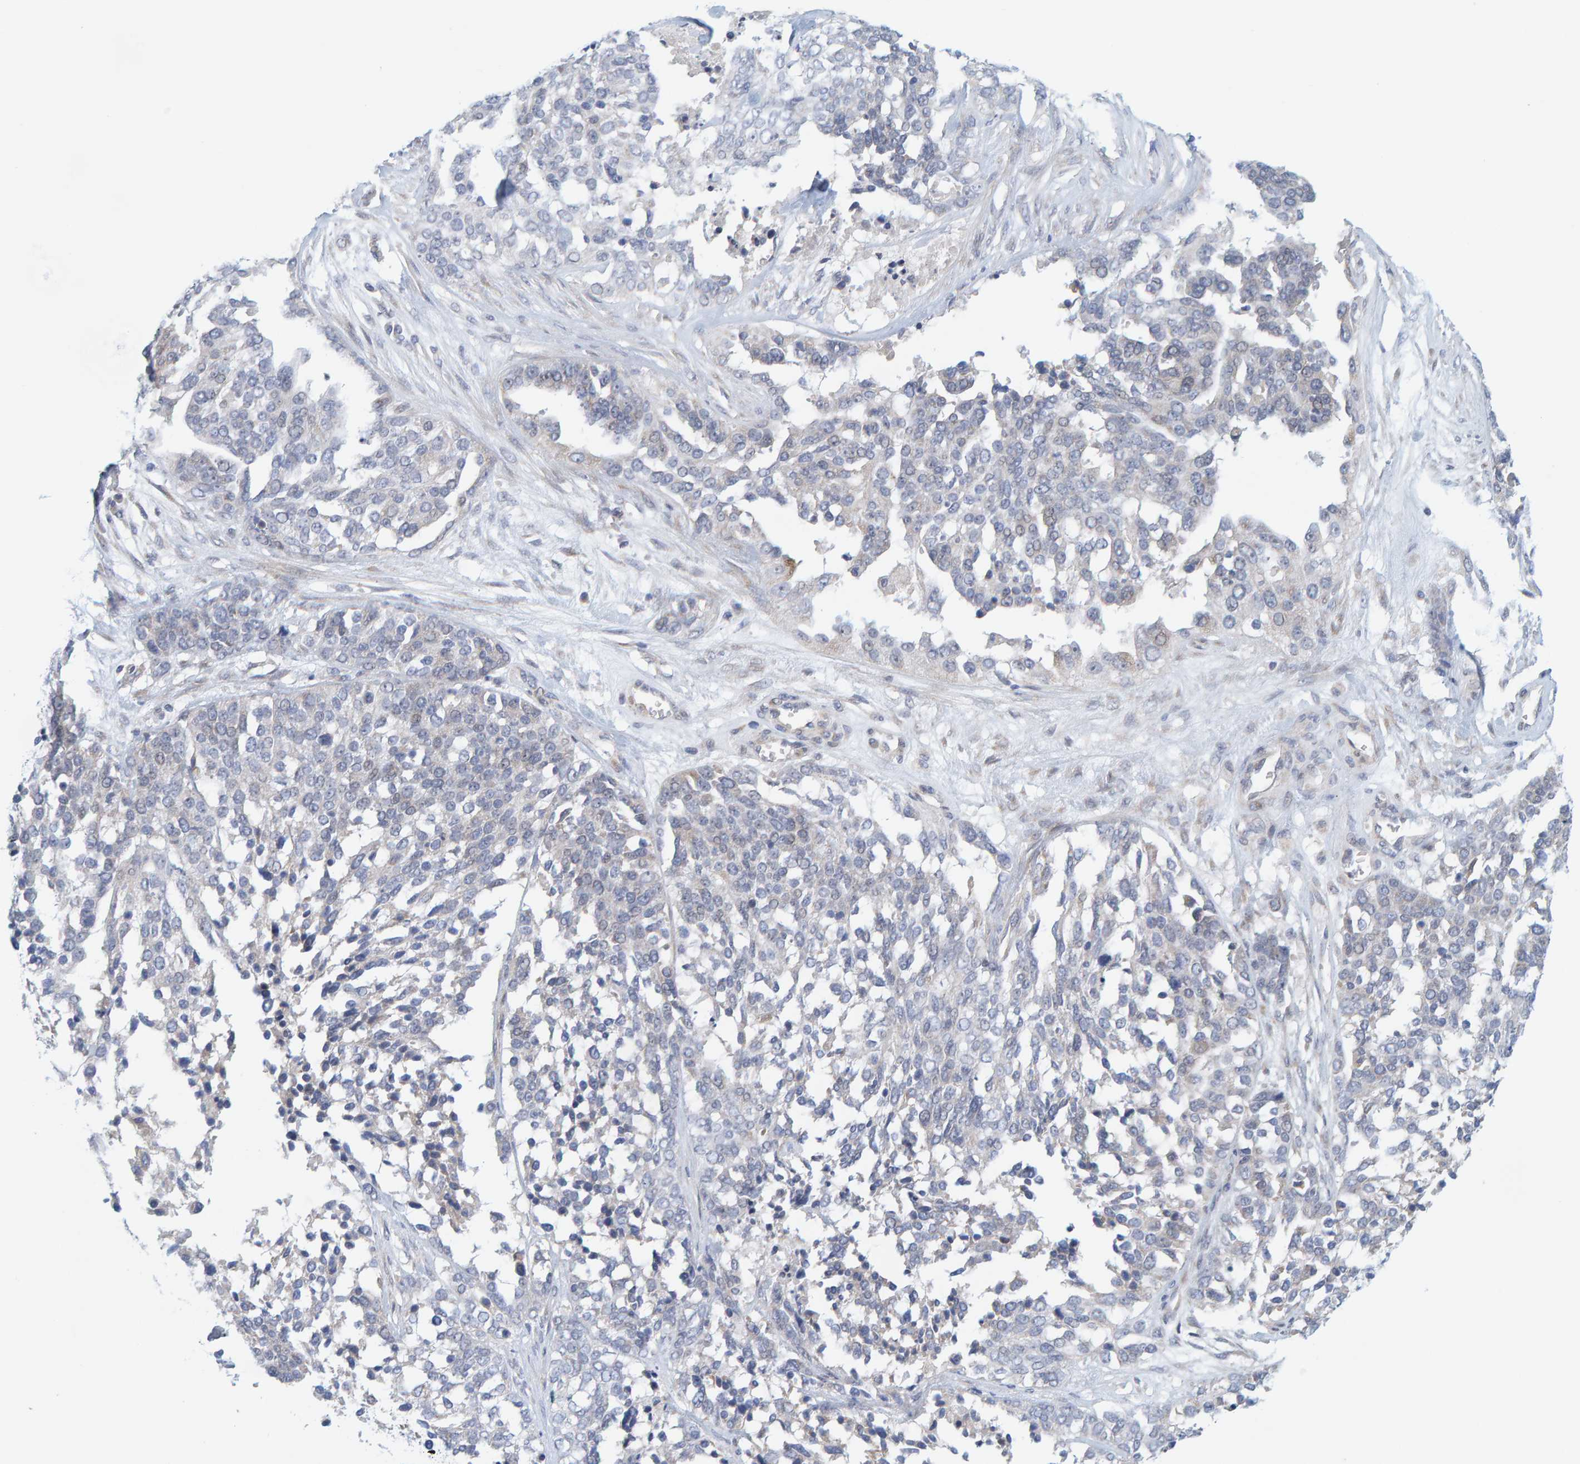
{"staining": {"intensity": "negative", "quantity": "none", "location": "none"}, "tissue": "ovarian cancer", "cell_type": "Tumor cells", "image_type": "cancer", "snomed": [{"axis": "morphology", "description": "Cystadenocarcinoma, serous, NOS"}, {"axis": "topography", "description": "Ovary"}], "caption": "Immunohistochemical staining of serous cystadenocarcinoma (ovarian) displays no significant positivity in tumor cells.", "gene": "ZC3H3", "patient": {"sex": "female", "age": 44}}